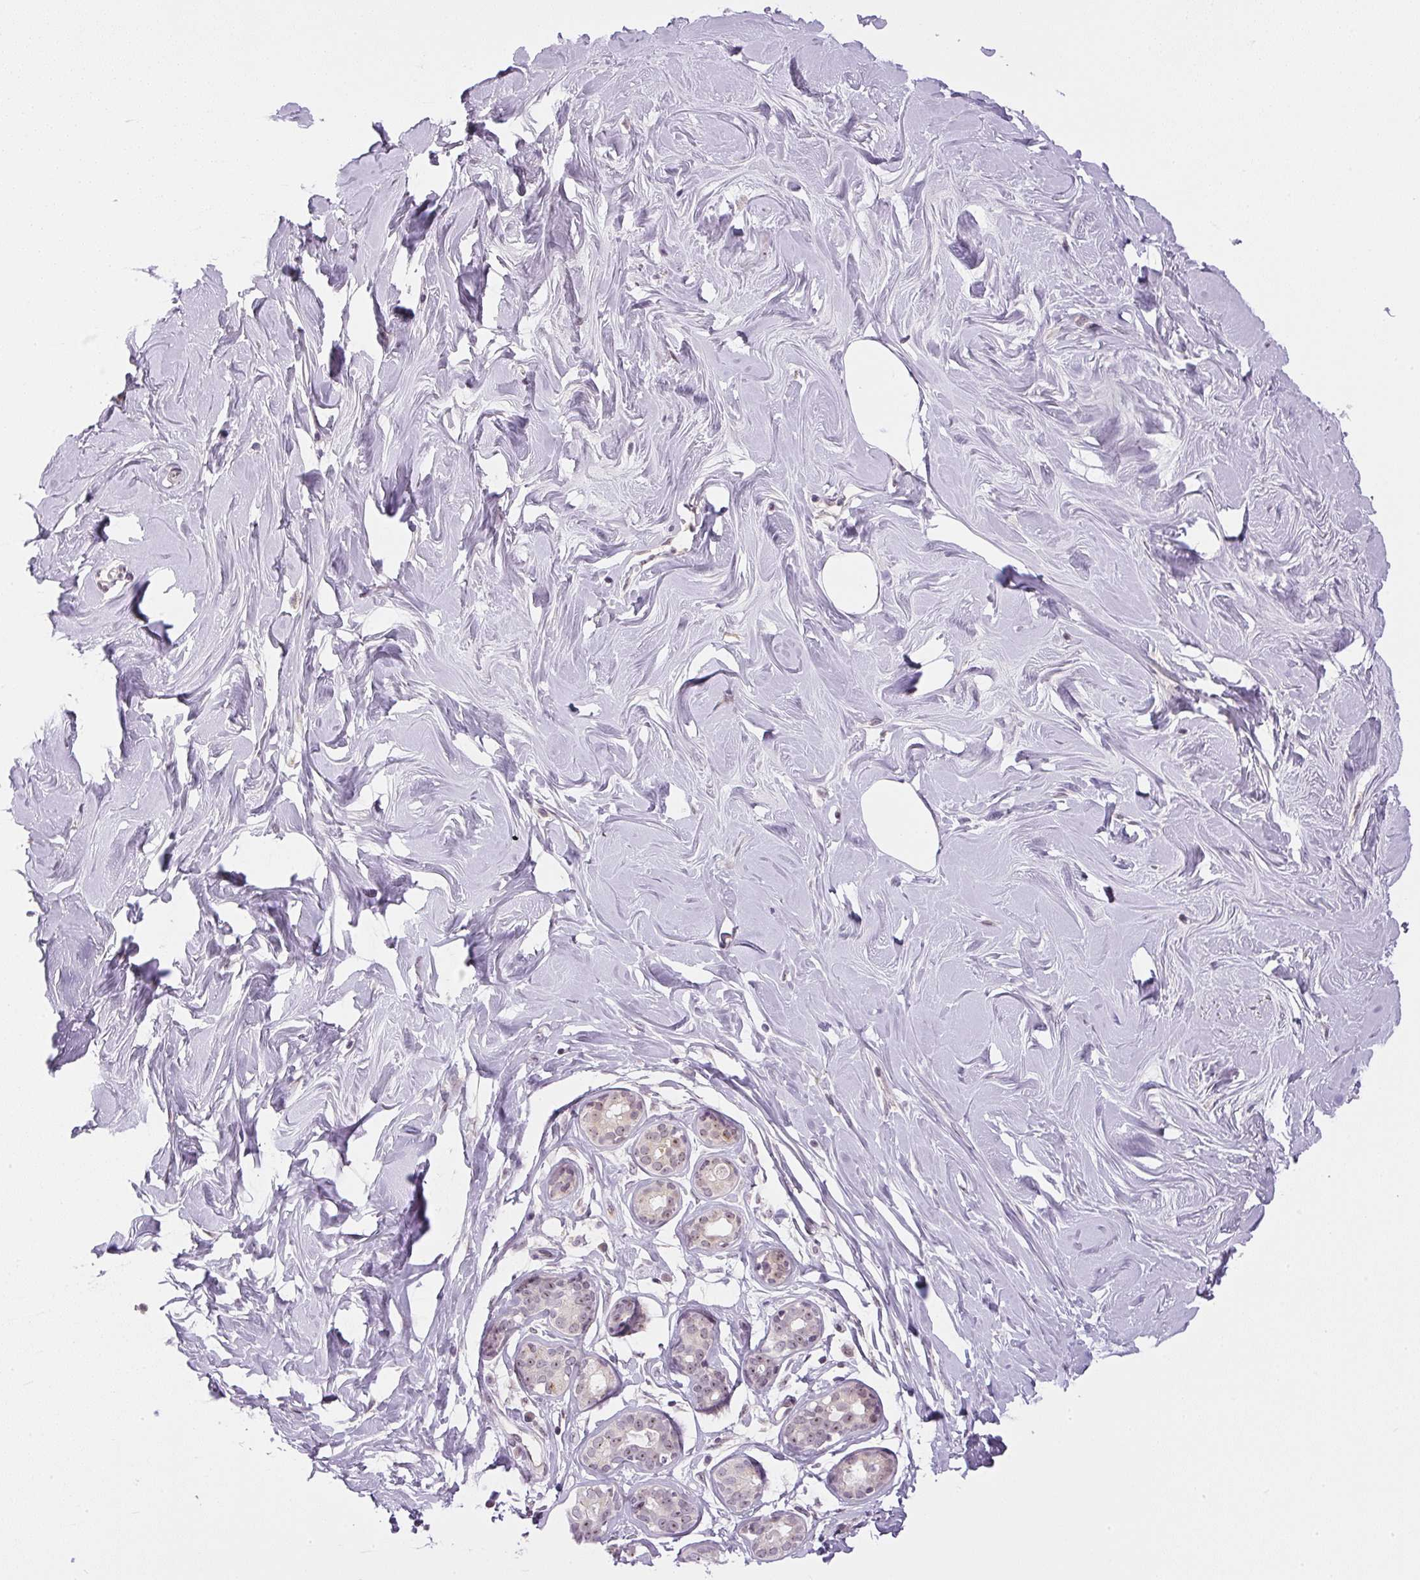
{"staining": {"intensity": "negative", "quantity": "none", "location": "none"}, "tissue": "breast", "cell_type": "Adipocytes", "image_type": "normal", "snomed": [{"axis": "morphology", "description": "Normal tissue, NOS"}, {"axis": "topography", "description": "Breast"}], "caption": "Adipocytes are negative for brown protein staining in unremarkable breast. (Stains: DAB IHC with hematoxylin counter stain, Microscopy: brightfield microscopy at high magnification).", "gene": "SGF29", "patient": {"sex": "female", "age": 27}}